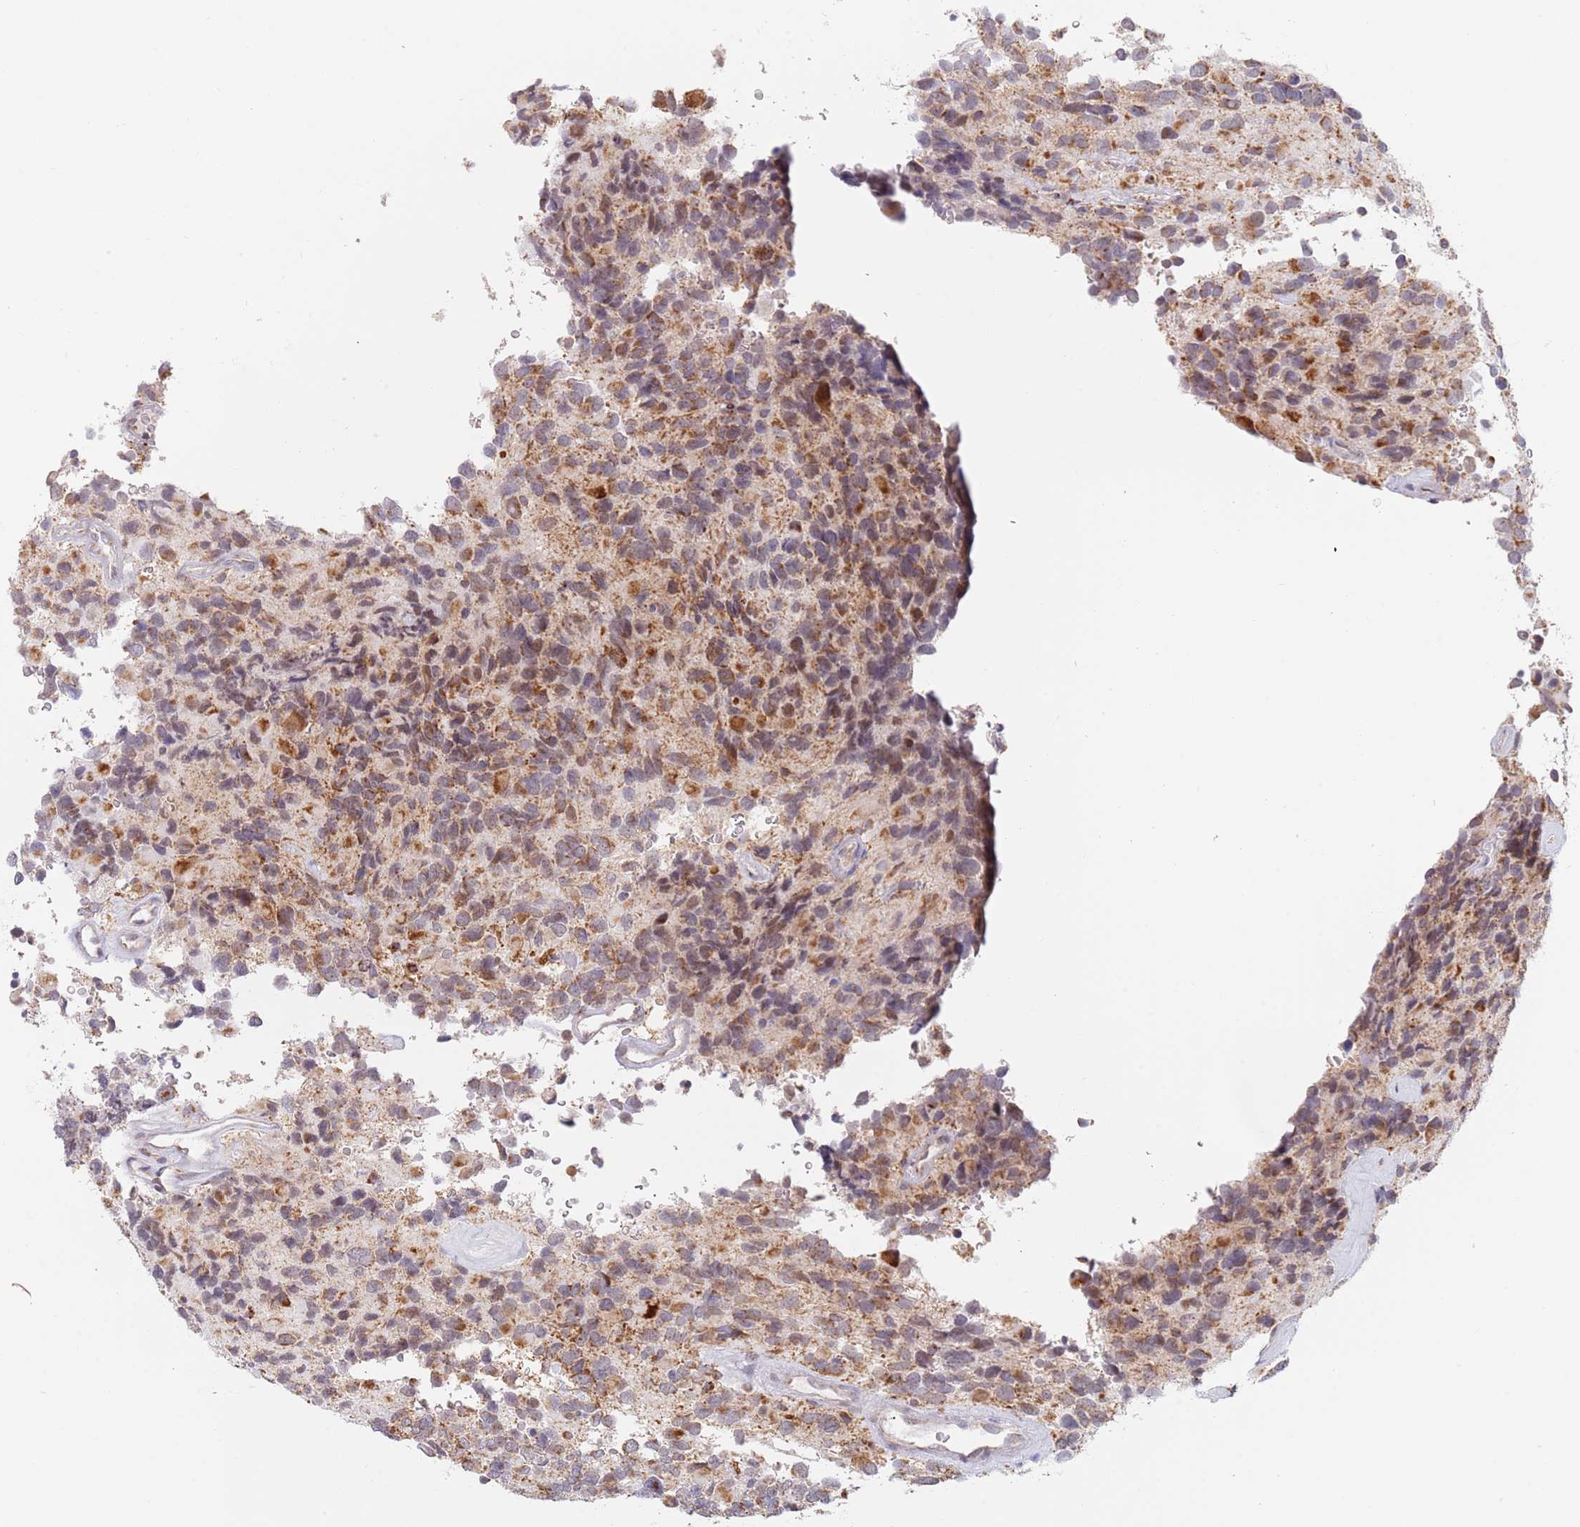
{"staining": {"intensity": "moderate", "quantity": ">75%", "location": "cytoplasmic/membranous"}, "tissue": "glioma", "cell_type": "Tumor cells", "image_type": "cancer", "snomed": [{"axis": "morphology", "description": "Glioma, malignant, High grade"}, {"axis": "topography", "description": "Brain"}], "caption": "This is a photomicrograph of IHC staining of malignant glioma (high-grade), which shows moderate staining in the cytoplasmic/membranous of tumor cells.", "gene": "TIMM13", "patient": {"sex": "male", "age": 77}}